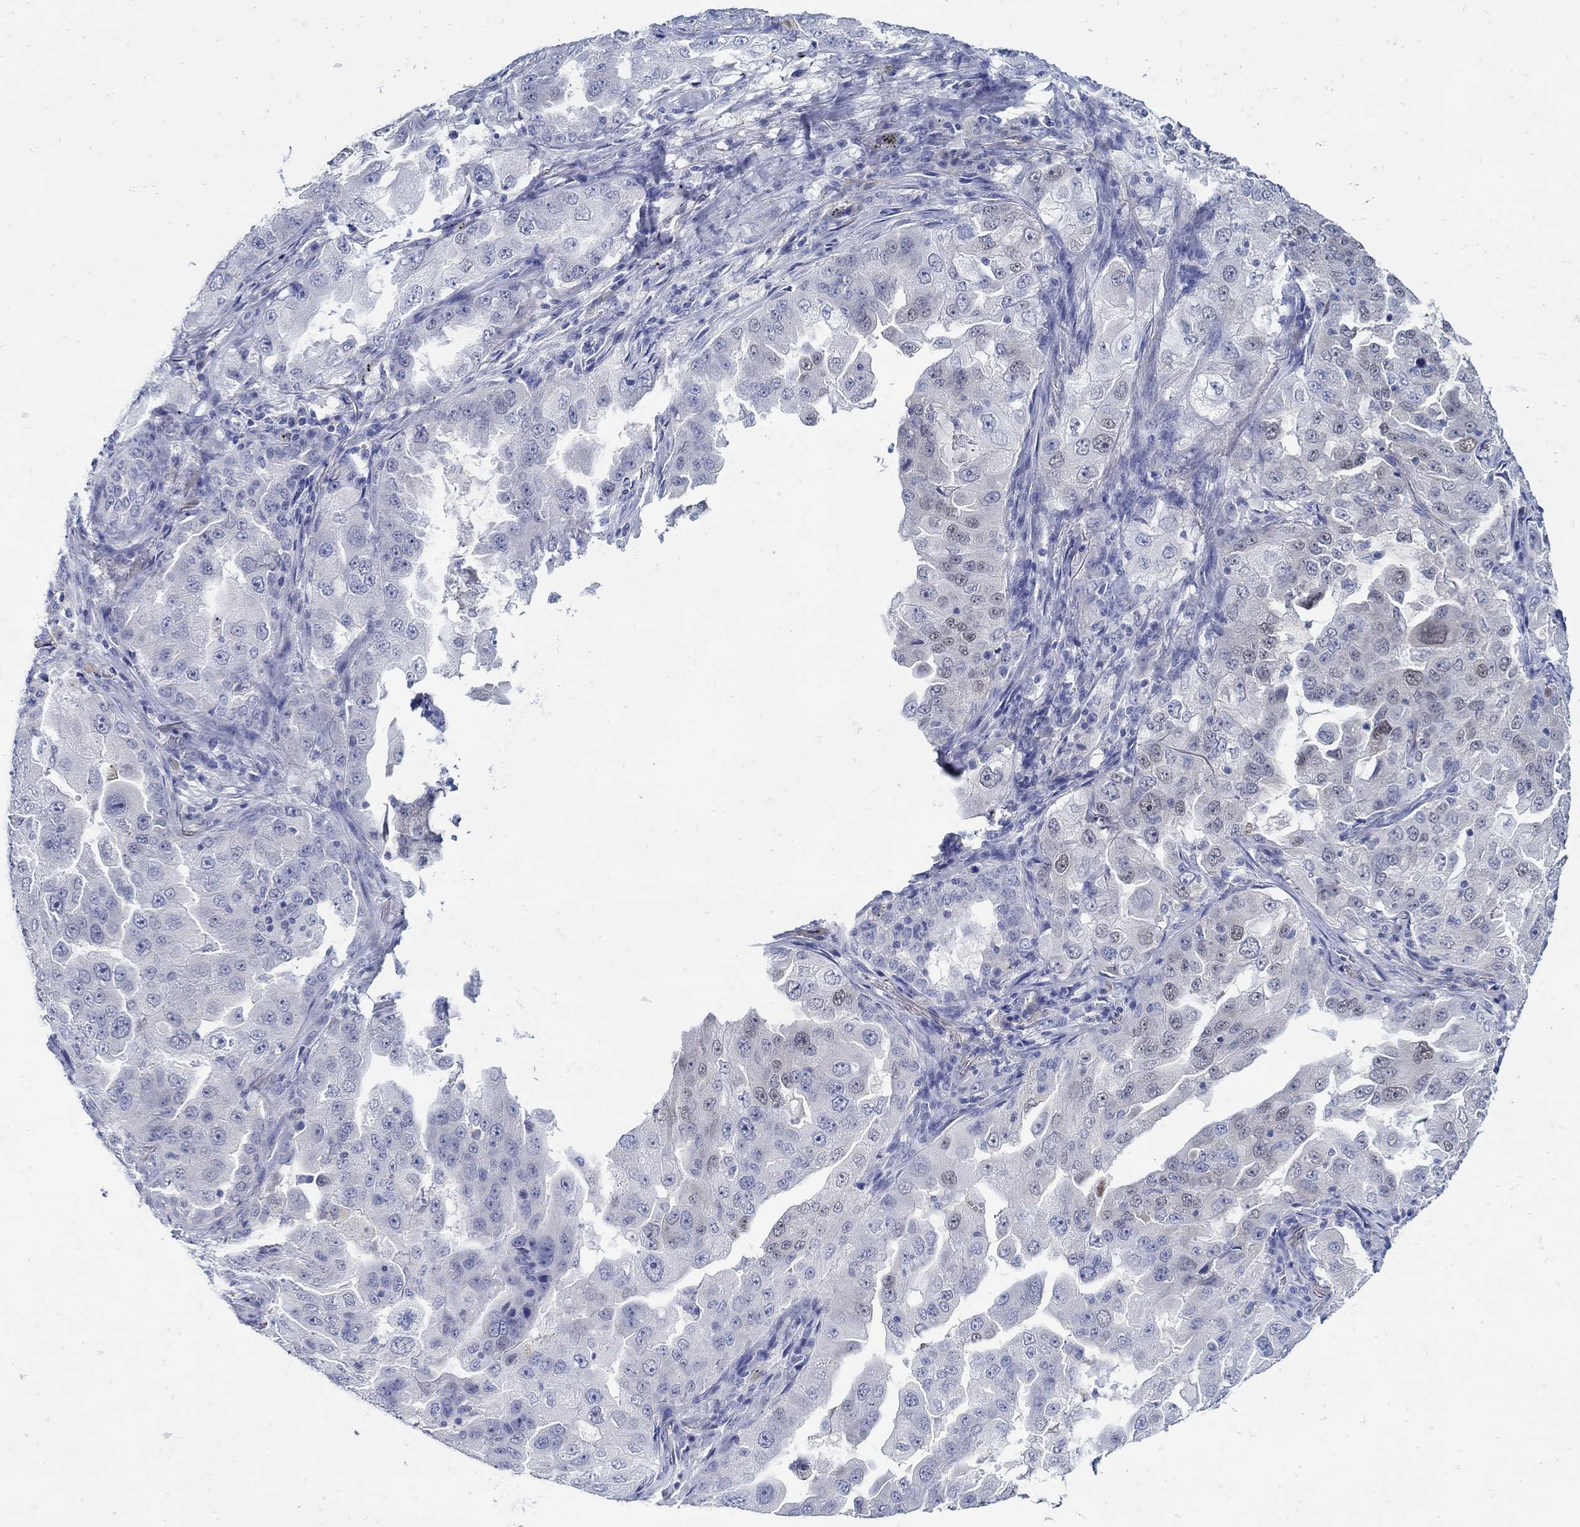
{"staining": {"intensity": "weak", "quantity": "<25%", "location": "nuclear"}, "tissue": "lung cancer", "cell_type": "Tumor cells", "image_type": "cancer", "snomed": [{"axis": "morphology", "description": "Adenocarcinoma, NOS"}, {"axis": "topography", "description": "Lung"}], "caption": "Immunohistochemistry (IHC) histopathology image of human lung cancer (adenocarcinoma) stained for a protein (brown), which exhibits no positivity in tumor cells.", "gene": "PAX9", "patient": {"sex": "female", "age": 61}}